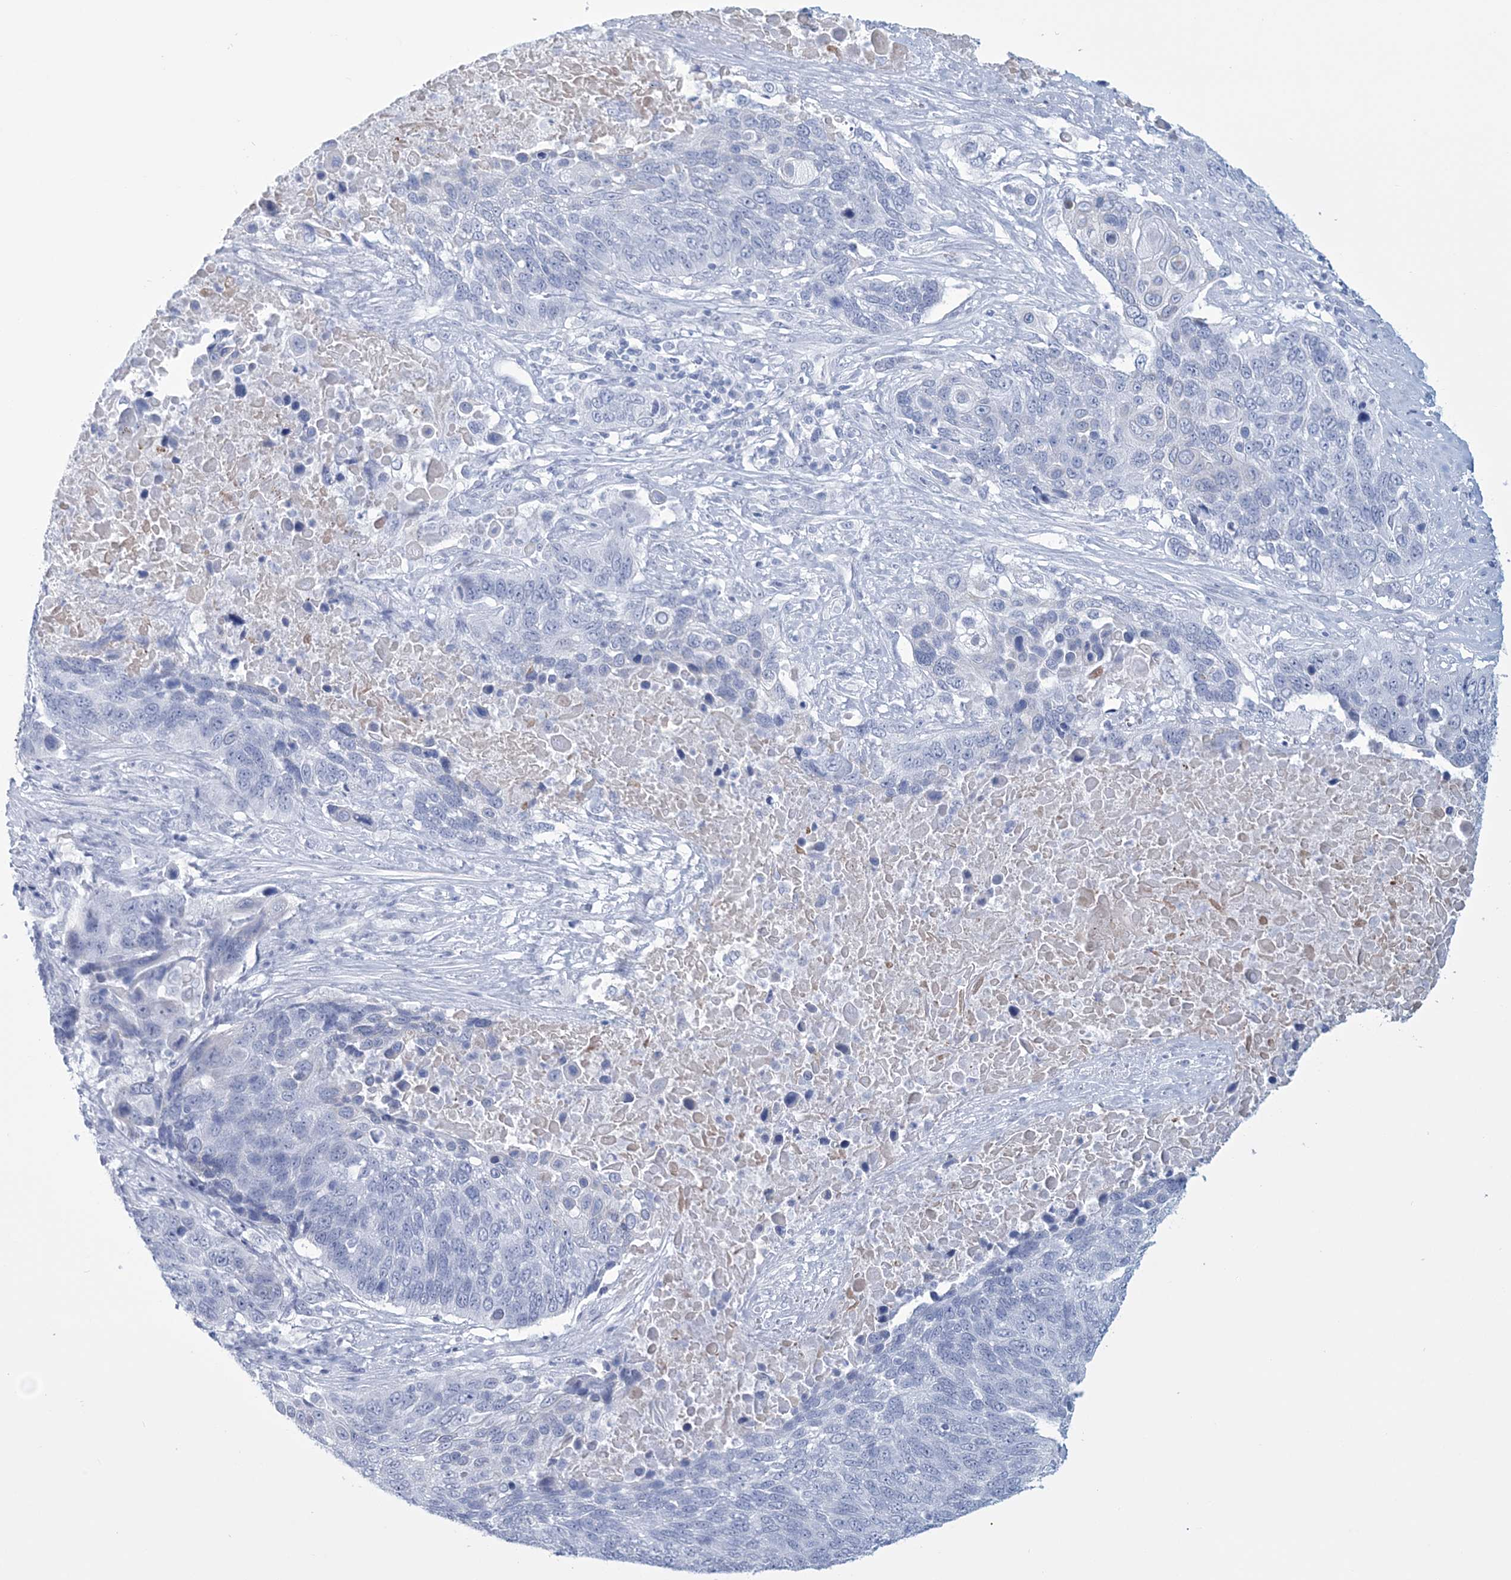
{"staining": {"intensity": "negative", "quantity": "none", "location": "none"}, "tissue": "lung cancer", "cell_type": "Tumor cells", "image_type": "cancer", "snomed": [{"axis": "morphology", "description": "Squamous cell carcinoma, NOS"}, {"axis": "topography", "description": "Lung"}], "caption": "This is an IHC photomicrograph of lung squamous cell carcinoma. There is no staining in tumor cells.", "gene": "DPCD", "patient": {"sex": "male", "age": 66}}